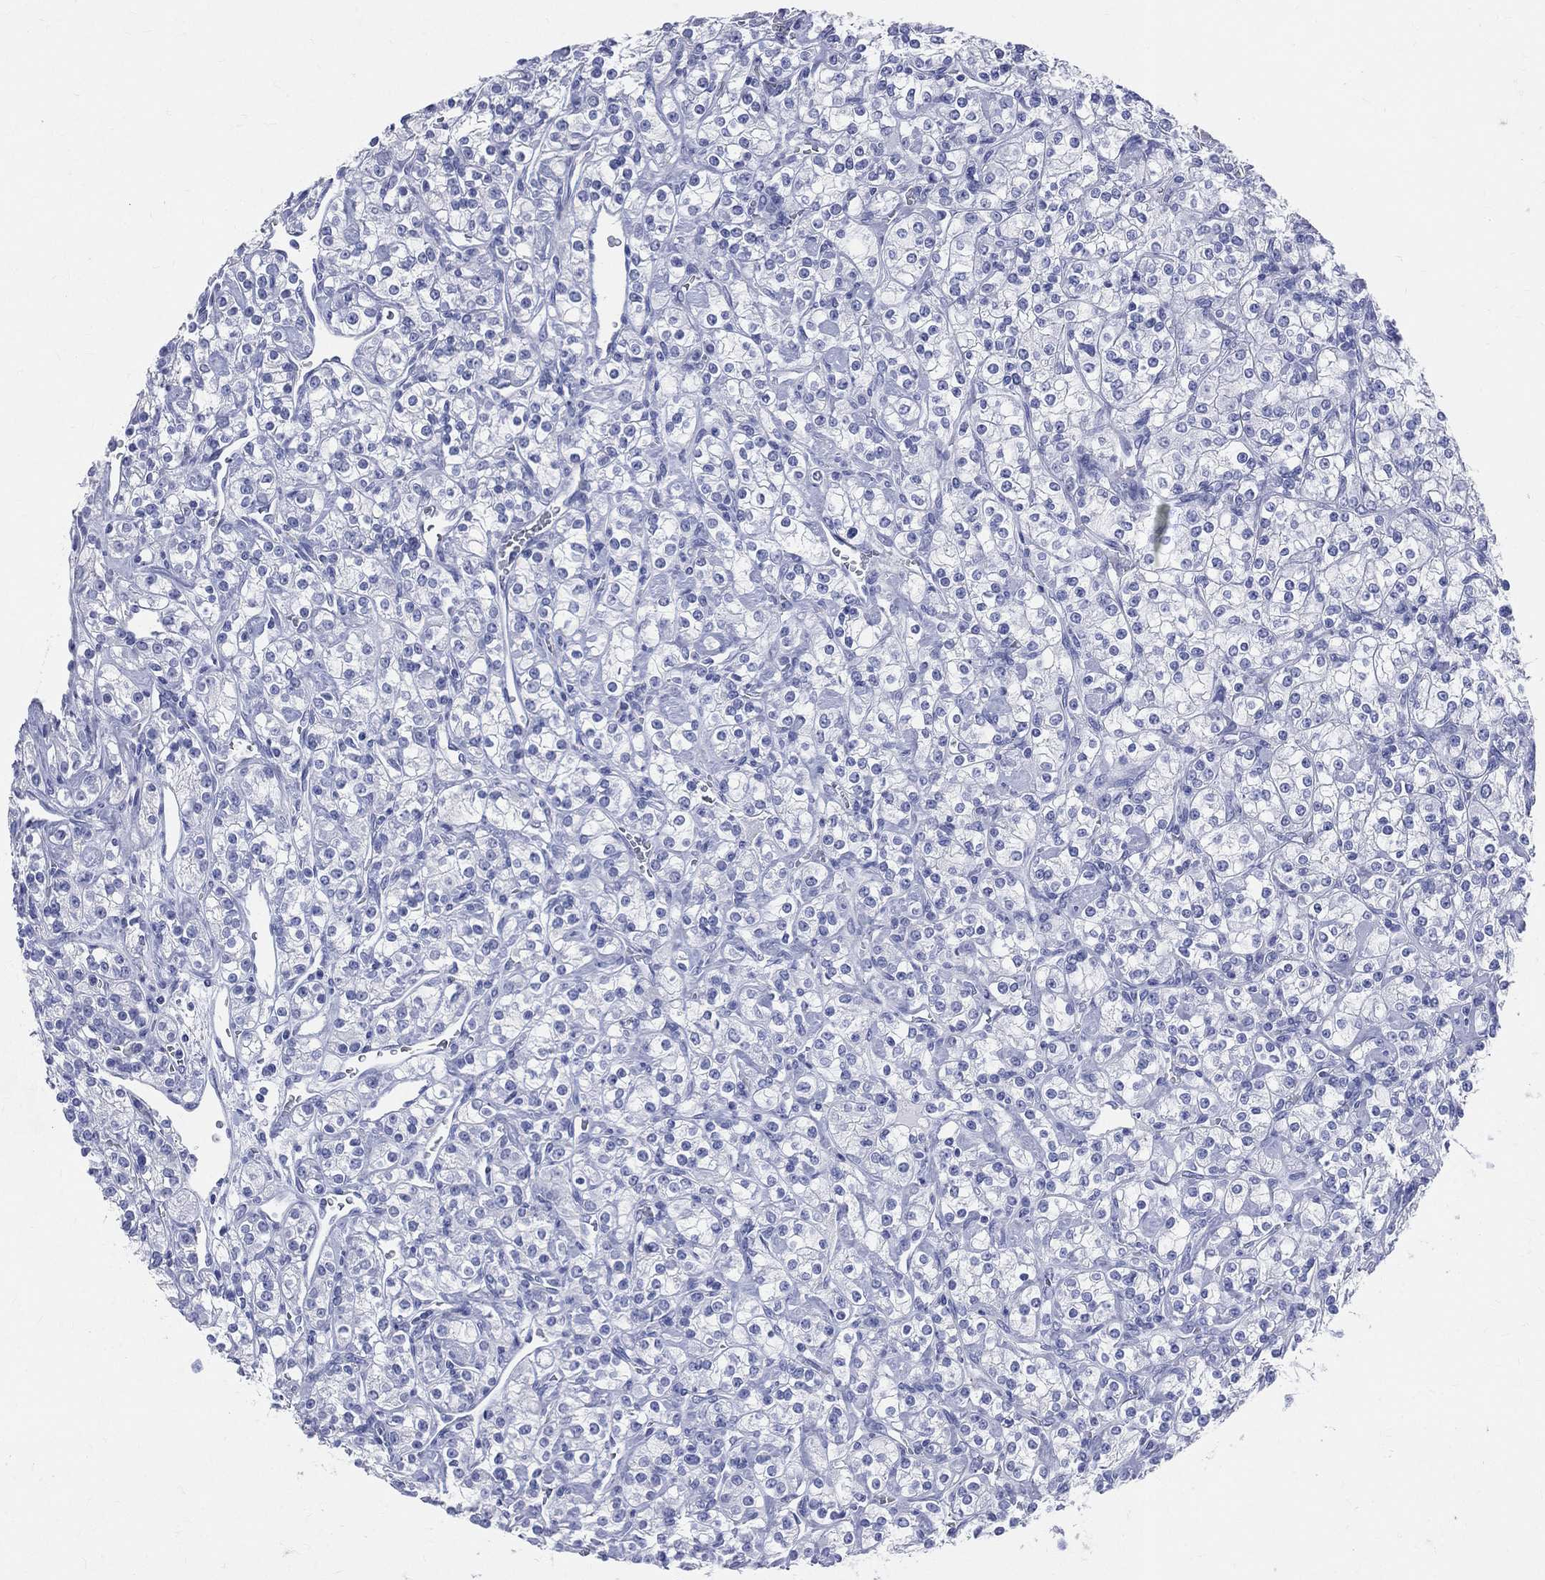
{"staining": {"intensity": "negative", "quantity": "none", "location": "none"}, "tissue": "renal cancer", "cell_type": "Tumor cells", "image_type": "cancer", "snomed": [{"axis": "morphology", "description": "Adenocarcinoma, NOS"}, {"axis": "topography", "description": "Kidney"}], "caption": "Image shows no significant protein expression in tumor cells of renal adenocarcinoma. (Stains: DAB immunohistochemistry (IHC) with hematoxylin counter stain, Microscopy: brightfield microscopy at high magnification).", "gene": "SYP", "patient": {"sex": "male", "age": 77}}